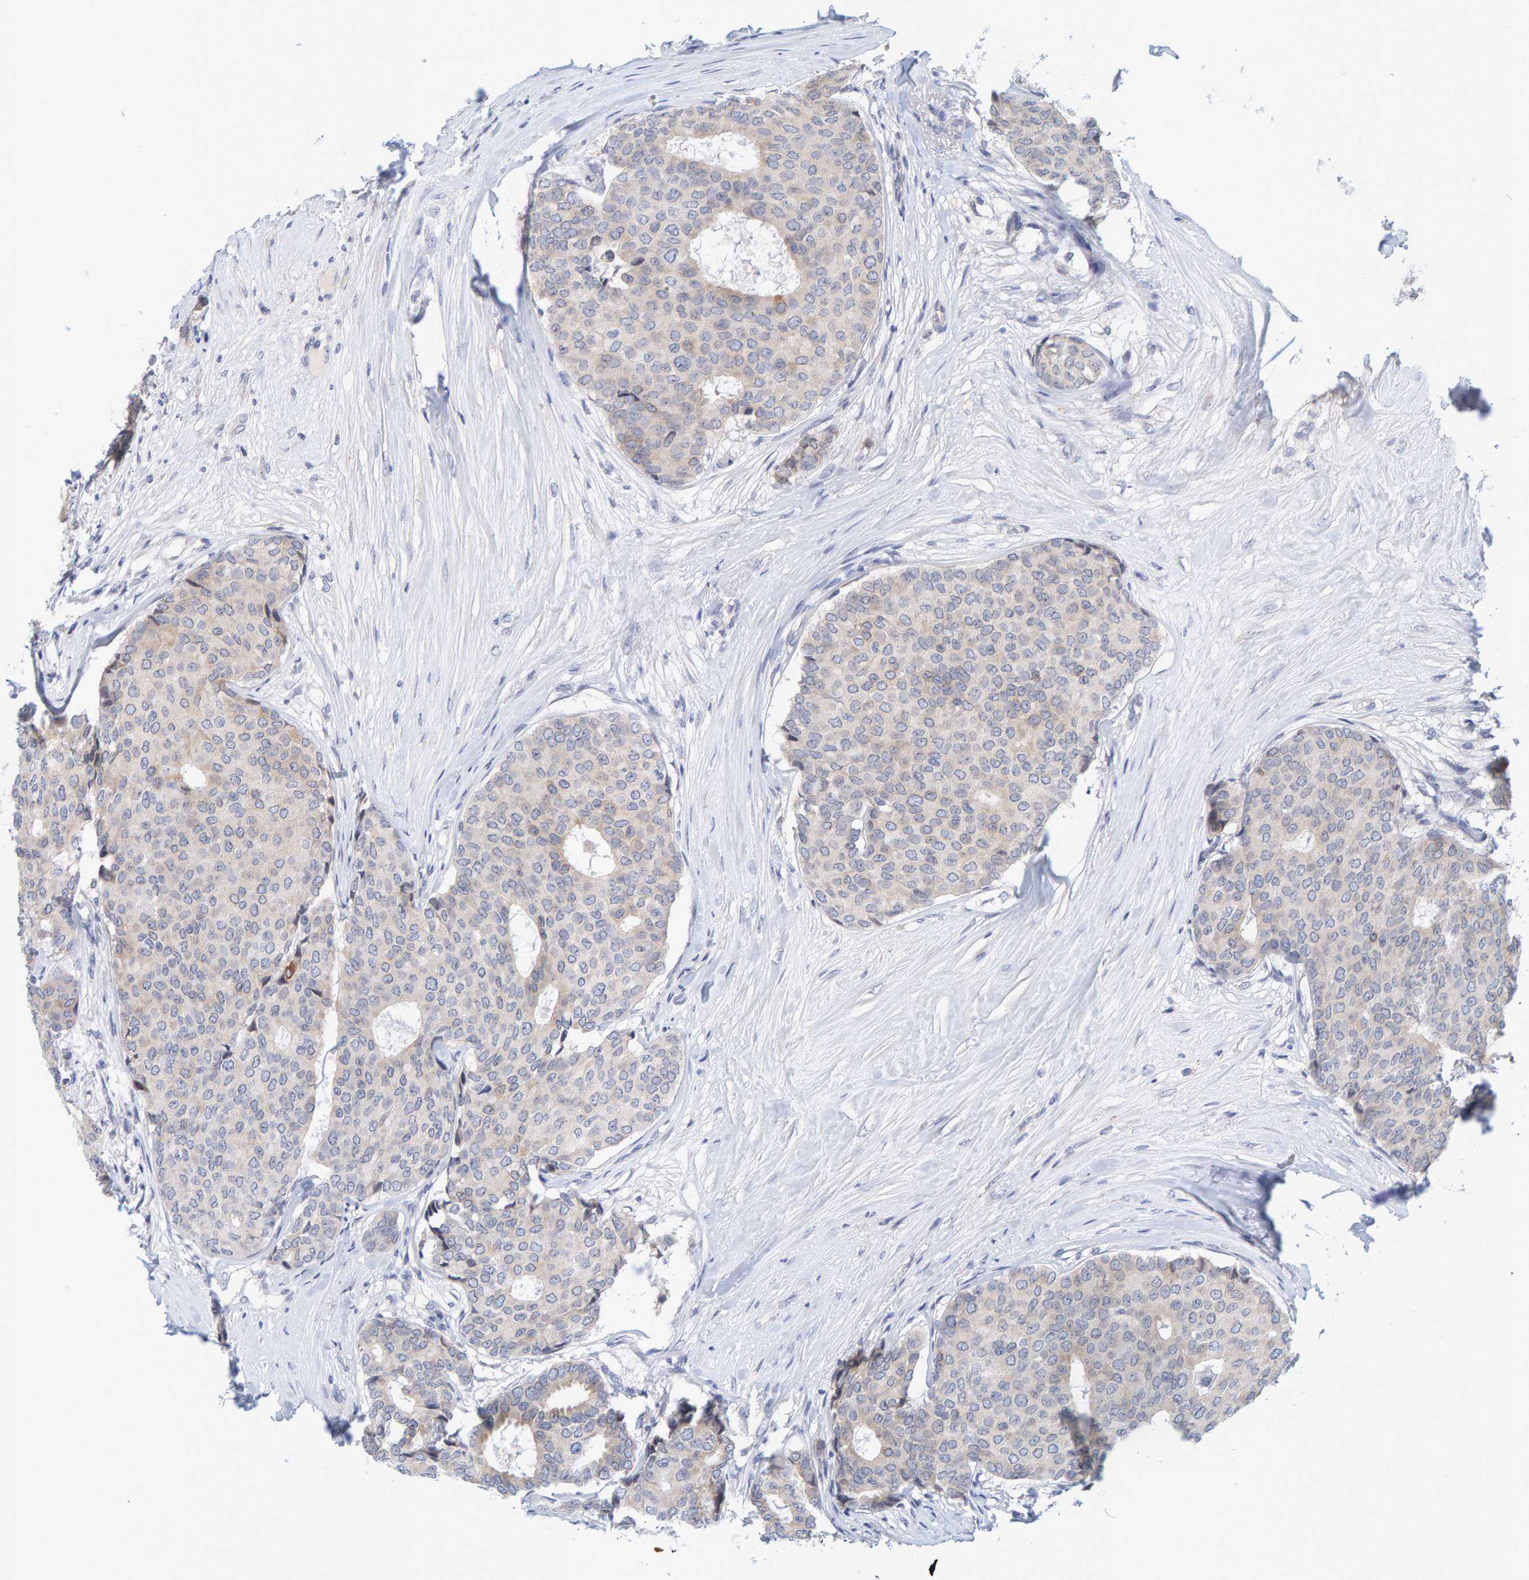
{"staining": {"intensity": "weak", "quantity": "<25%", "location": "cytoplasmic/membranous"}, "tissue": "breast cancer", "cell_type": "Tumor cells", "image_type": "cancer", "snomed": [{"axis": "morphology", "description": "Duct carcinoma"}, {"axis": "topography", "description": "Breast"}], "caption": "DAB (3,3'-diaminobenzidine) immunohistochemical staining of infiltrating ductal carcinoma (breast) displays no significant staining in tumor cells. (DAB (3,3'-diaminobenzidine) IHC visualized using brightfield microscopy, high magnification).", "gene": "ZNF77", "patient": {"sex": "female", "age": 75}}